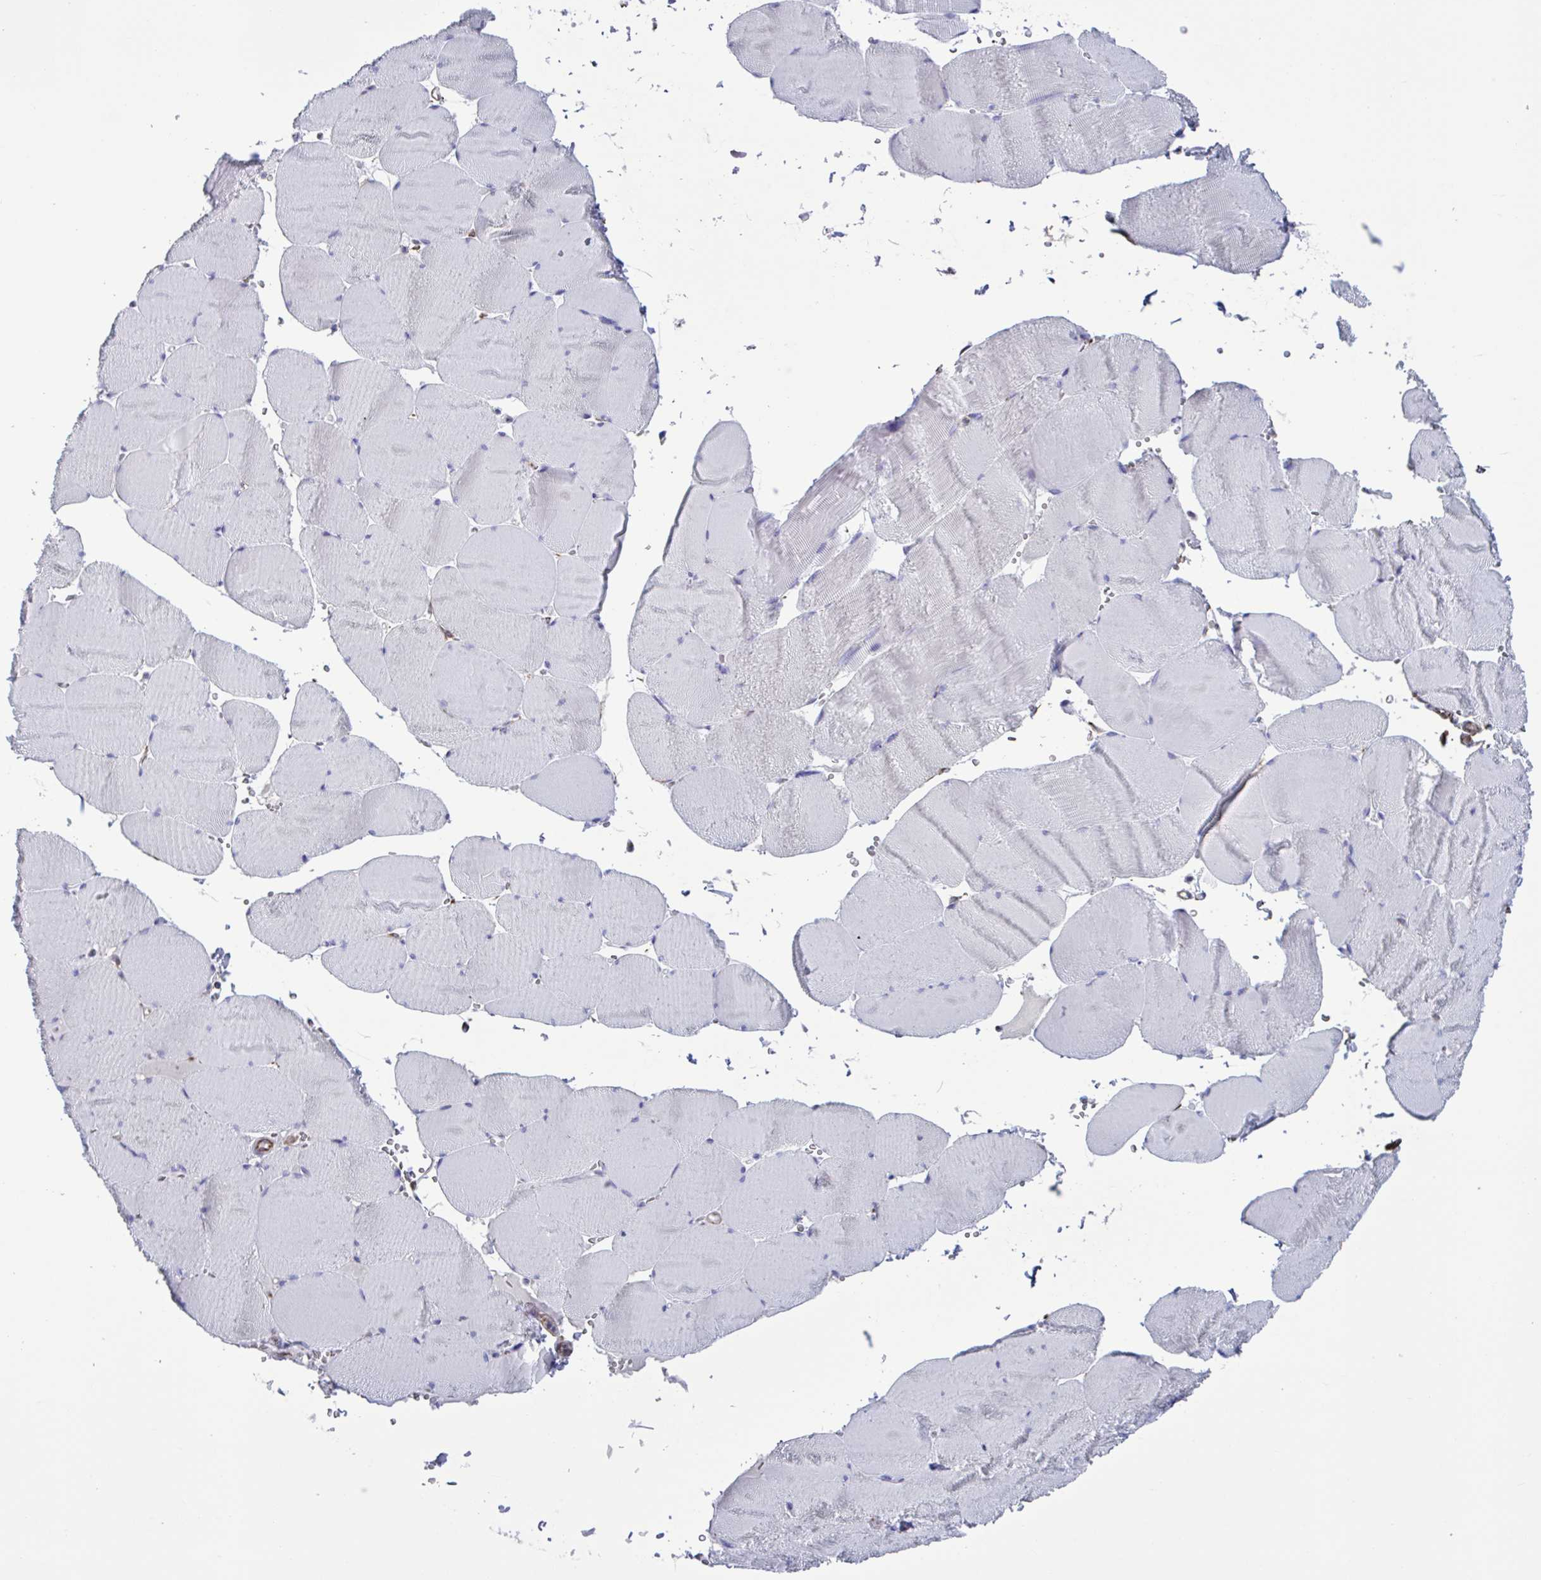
{"staining": {"intensity": "negative", "quantity": "none", "location": "none"}, "tissue": "skeletal muscle", "cell_type": "Myocytes", "image_type": "normal", "snomed": [{"axis": "morphology", "description": "Normal tissue, NOS"}, {"axis": "topography", "description": "Skeletal muscle"}, {"axis": "topography", "description": "Head-Neck"}], "caption": "Myocytes are negative for protein expression in normal human skeletal muscle.", "gene": "TMEM86B", "patient": {"sex": "male", "age": 66}}